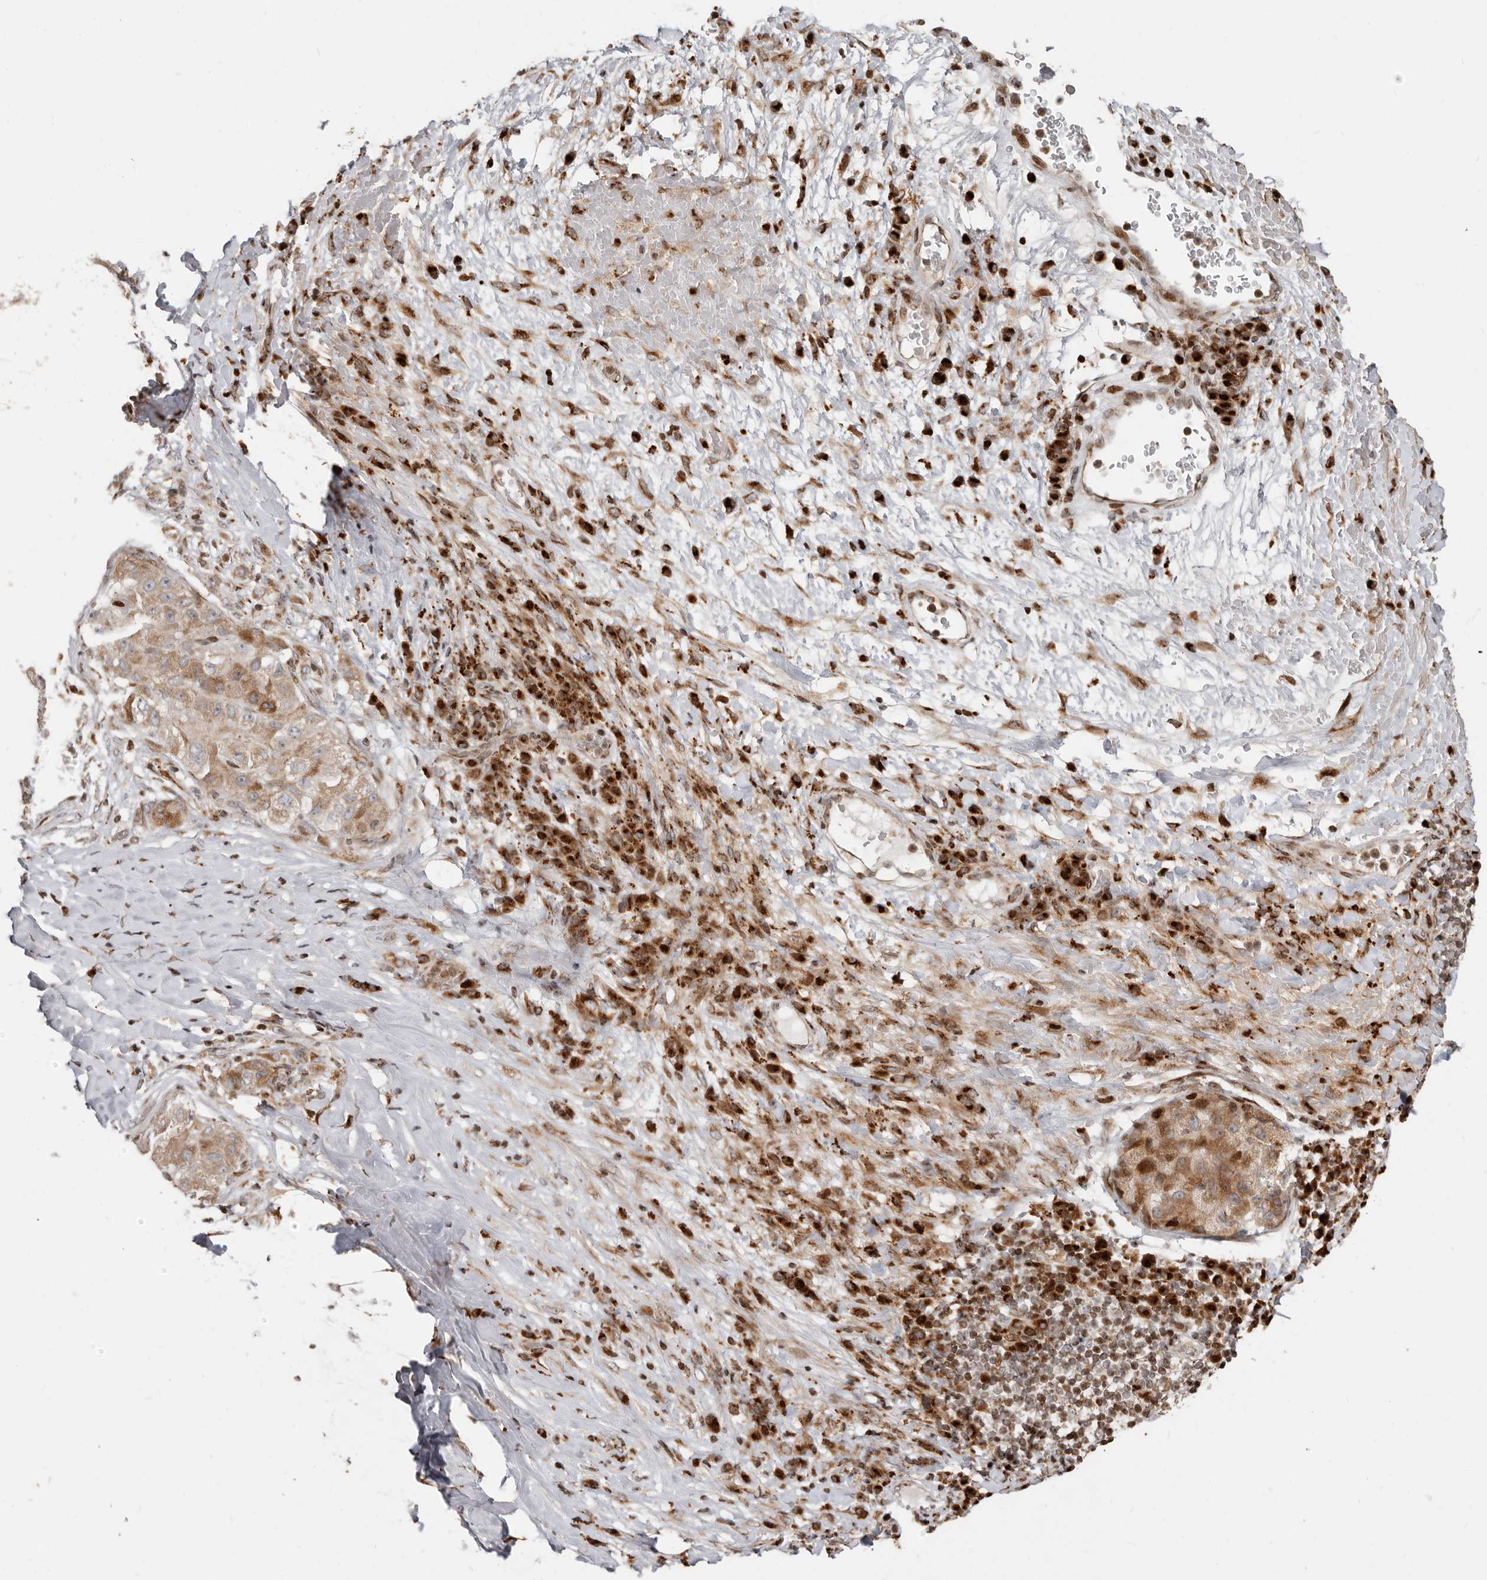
{"staining": {"intensity": "moderate", "quantity": ">75%", "location": "cytoplasmic/membranous,nuclear"}, "tissue": "liver cancer", "cell_type": "Tumor cells", "image_type": "cancer", "snomed": [{"axis": "morphology", "description": "Carcinoma, Hepatocellular, NOS"}, {"axis": "topography", "description": "Liver"}], "caption": "Liver hepatocellular carcinoma tissue reveals moderate cytoplasmic/membranous and nuclear positivity in approximately >75% of tumor cells", "gene": "TRIM4", "patient": {"sex": "male", "age": 80}}